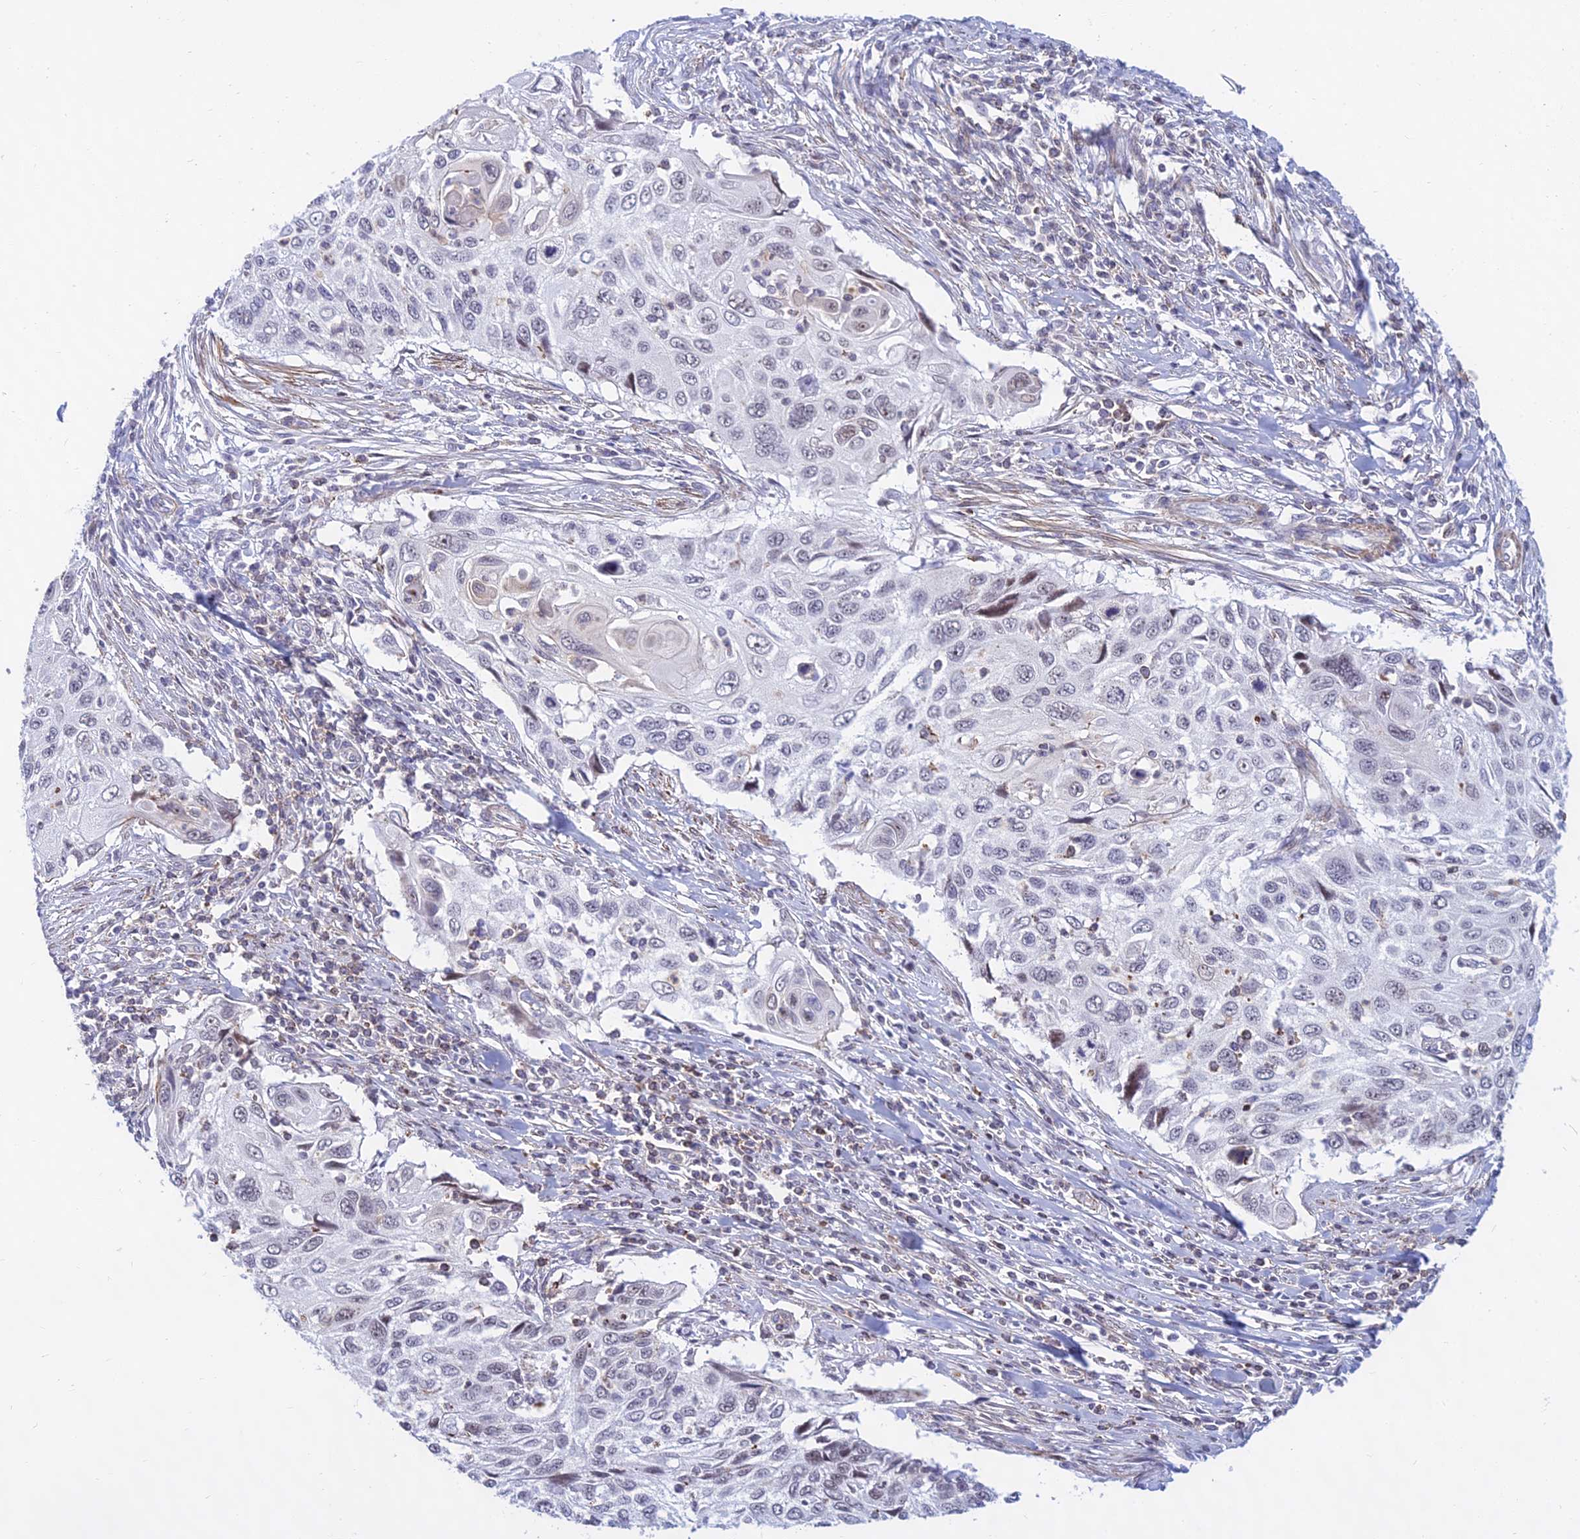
{"staining": {"intensity": "weak", "quantity": "<25%", "location": "nuclear"}, "tissue": "cervical cancer", "cell_type": "Tumor cells", "image_type": "cancer", "snomed": [{"axis": "morphology", "description": "Squamous cell carcinoma, NOS"}, {"axis": "topography", "description": "Cervix"}], "caption": "DAB (3,3'-diaminobenzidine) immunohistochemical staining of cervical cancer (squamous cell carcinoma) reveals no significant staining in tumor cells.", "gene": "KRR1", "patient": {"sex": "female", "age": 70}}